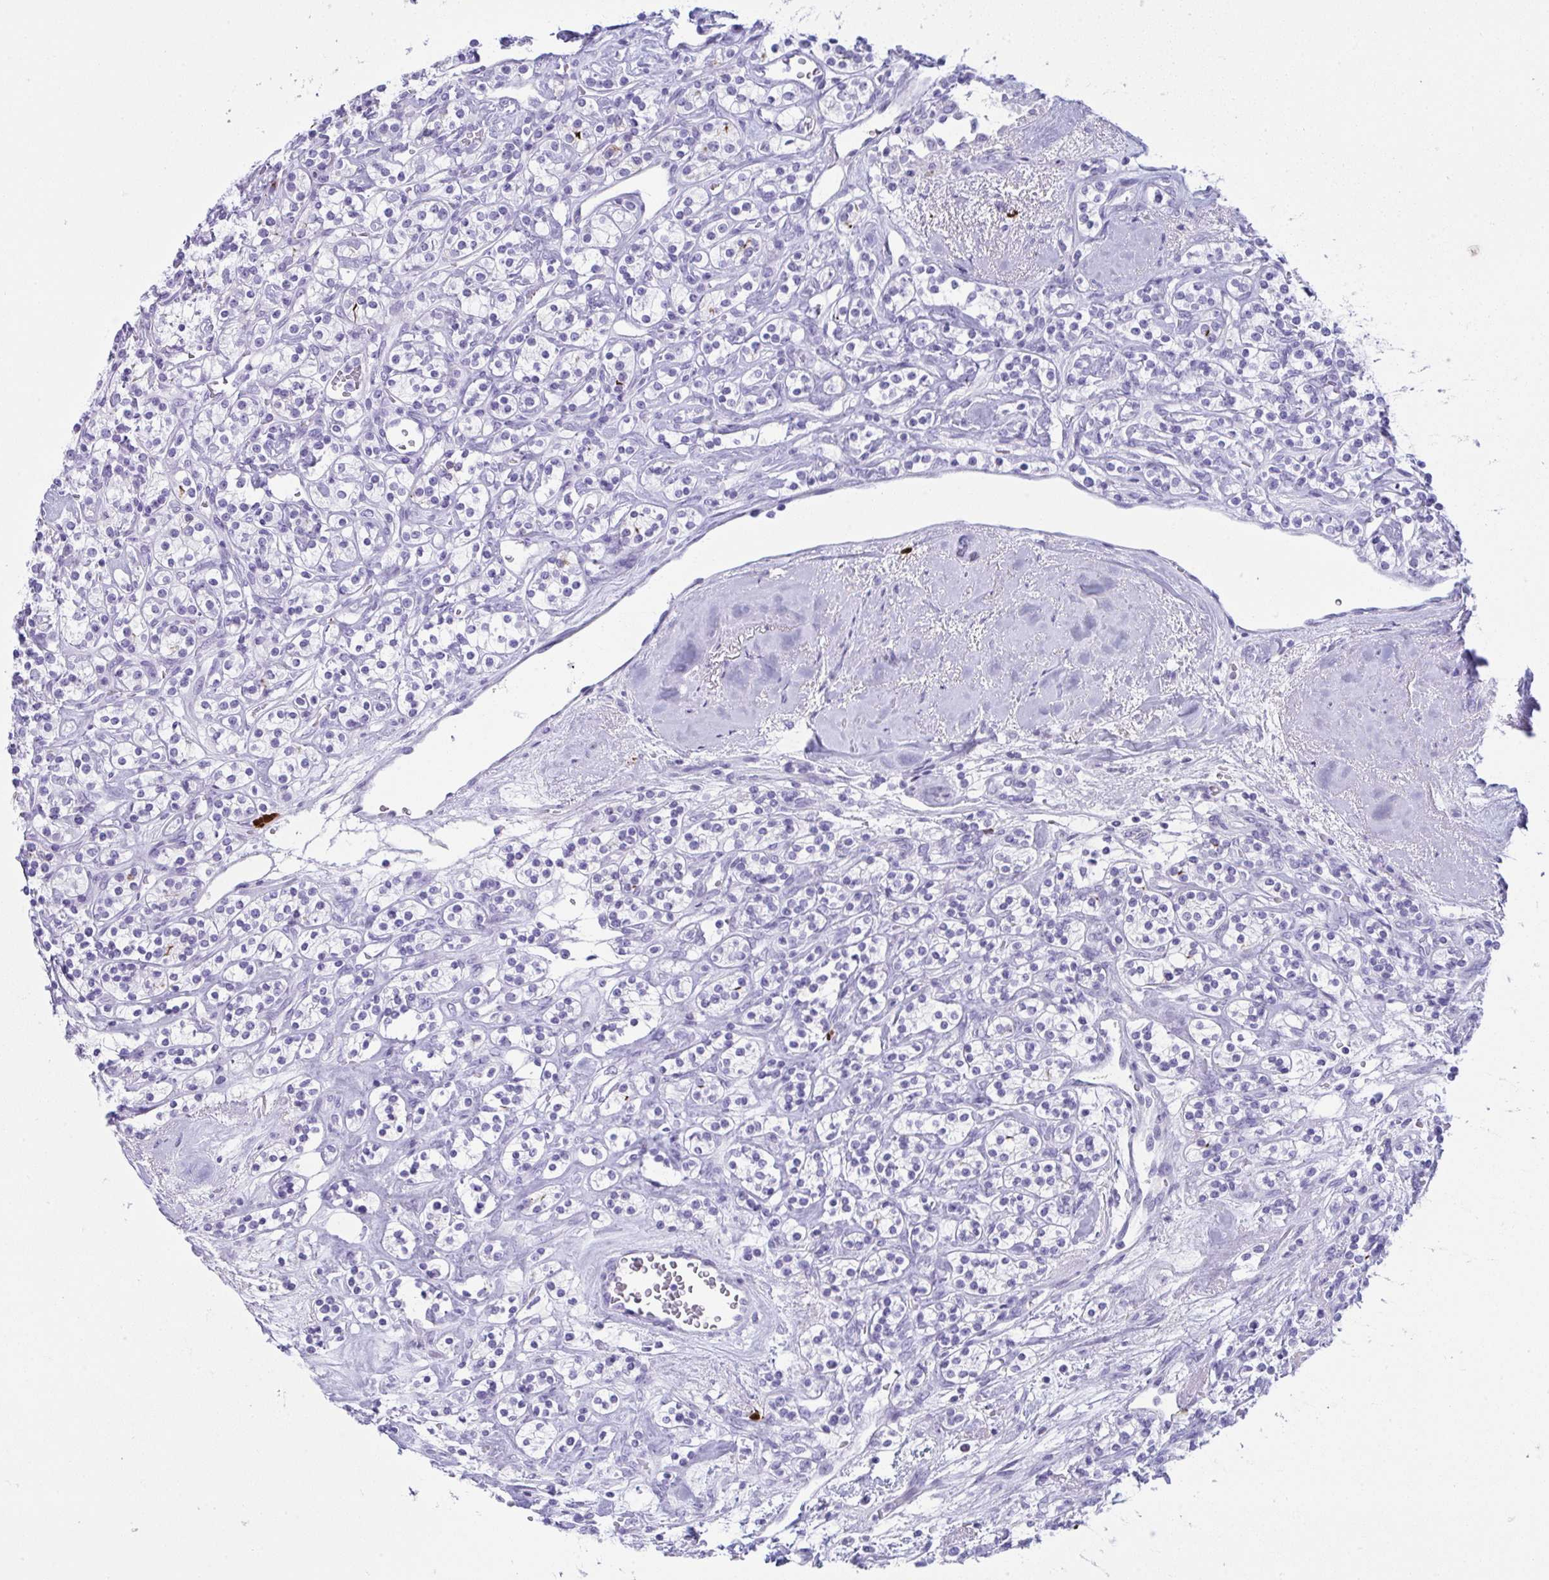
{"staining": {"intensity": "negative", "quantity": "none", "location": "none"}, "tissue": "renal cancer", "cell_type": "Tumor cells", "image_type": "cancer", "snomed": [{"axis": "morphology", "description": "Adenocarcinoma, NOS"}, {"axis": "topography", "description": "Kidney"}], "caption": "This is an immunohistochemistry (IHC) micrograph of renal adenocarcinoma. There is no positivity in tumor cells.", "gene": "JCHAIN", "patient": {"sex": "male", "age": 77}}